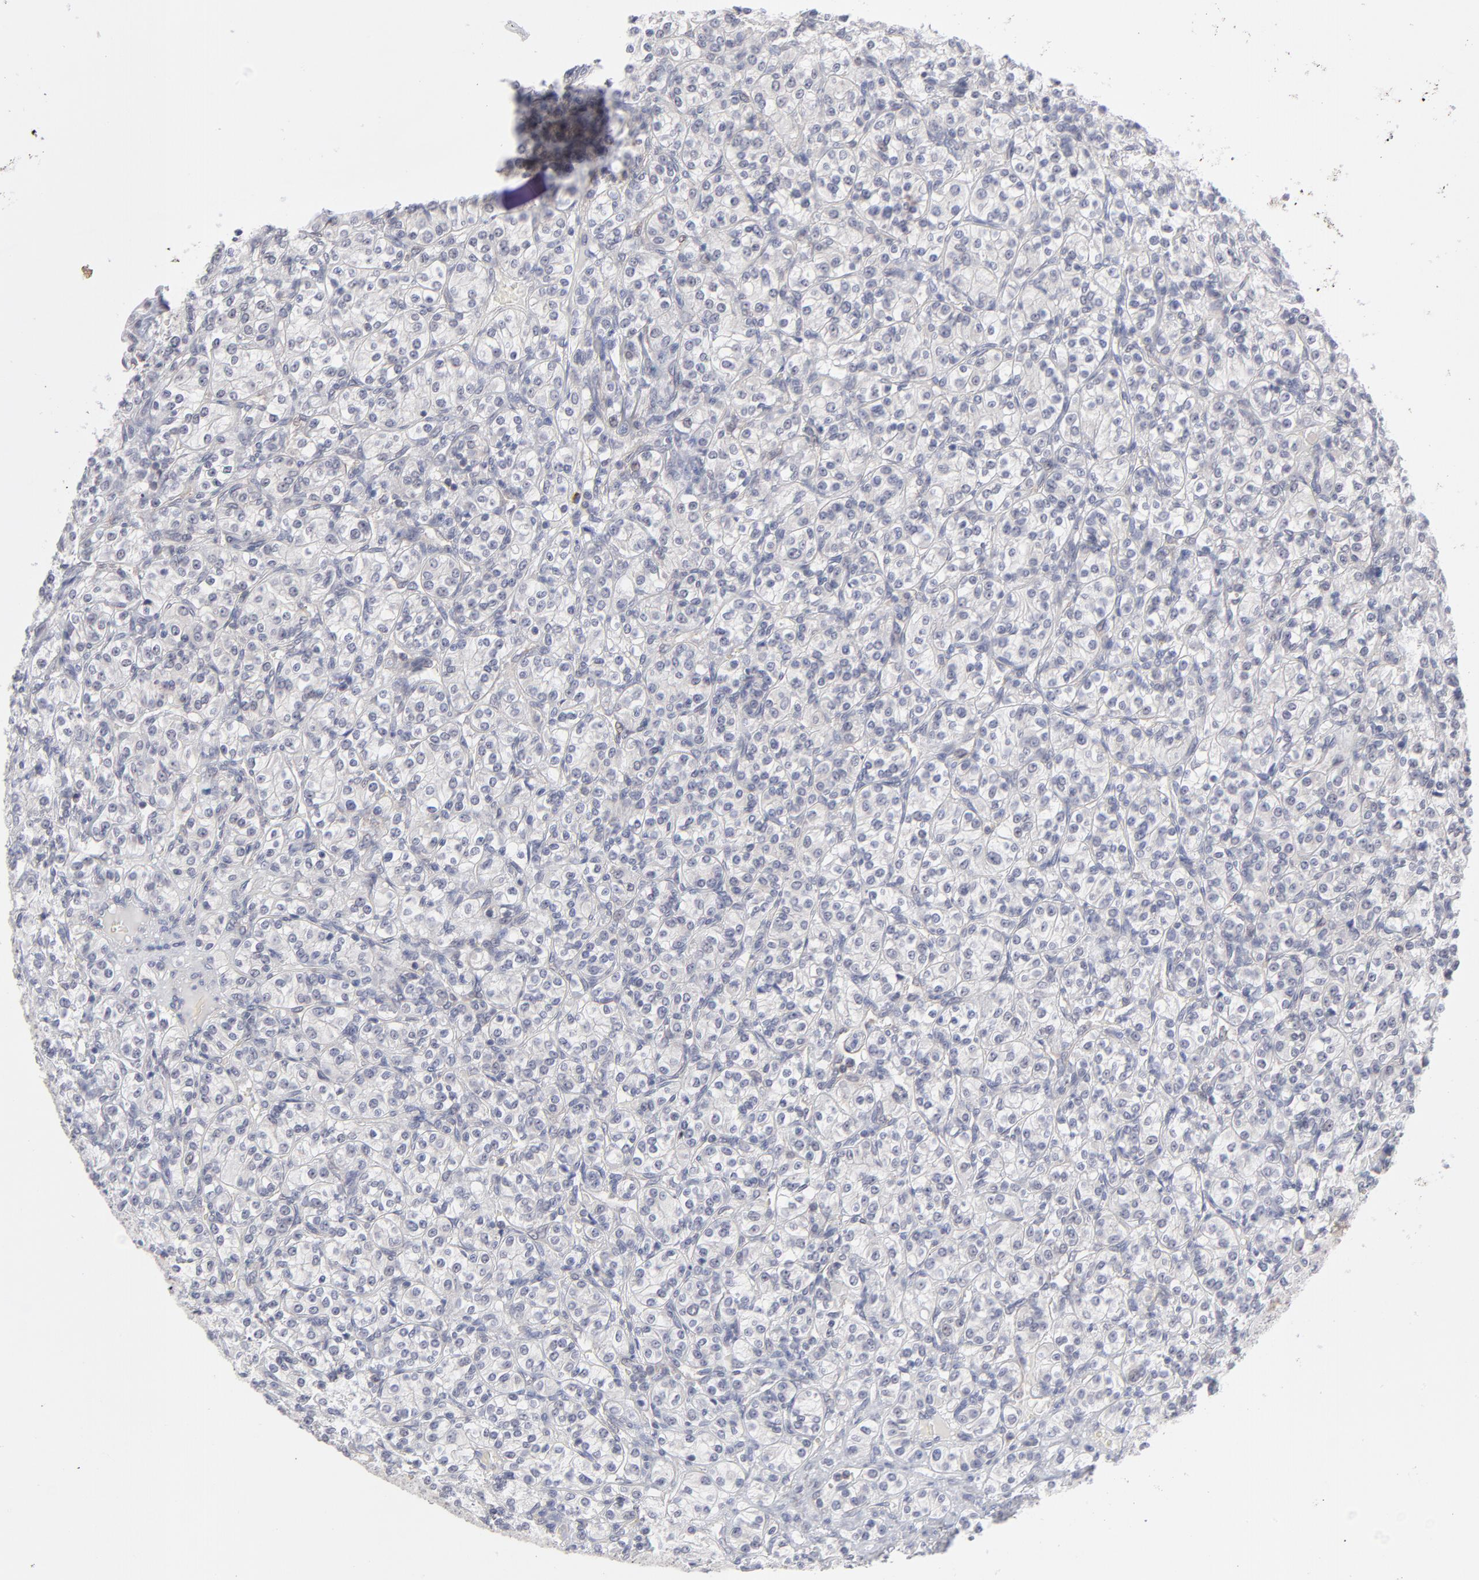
{"staining": {"intensity": "negative", "quantity": "none", "location": "none"}, "tissue": "renal cancer", "cell_type": "Tumor cells", "image_type": "cancer", "snomed": [{"axis": "morphology", "description": "Adenocarcinoma, NOS"}, {"axis": "topography", "description": "Kidney"}], "caption": "A high-resolution micrograph shows IHC staining of renal cancer (adenocarcinoma), which shows no significant positivity in tumor cells.", "gene": "NBN", "patient": {"sex": "male", "age": 77}}